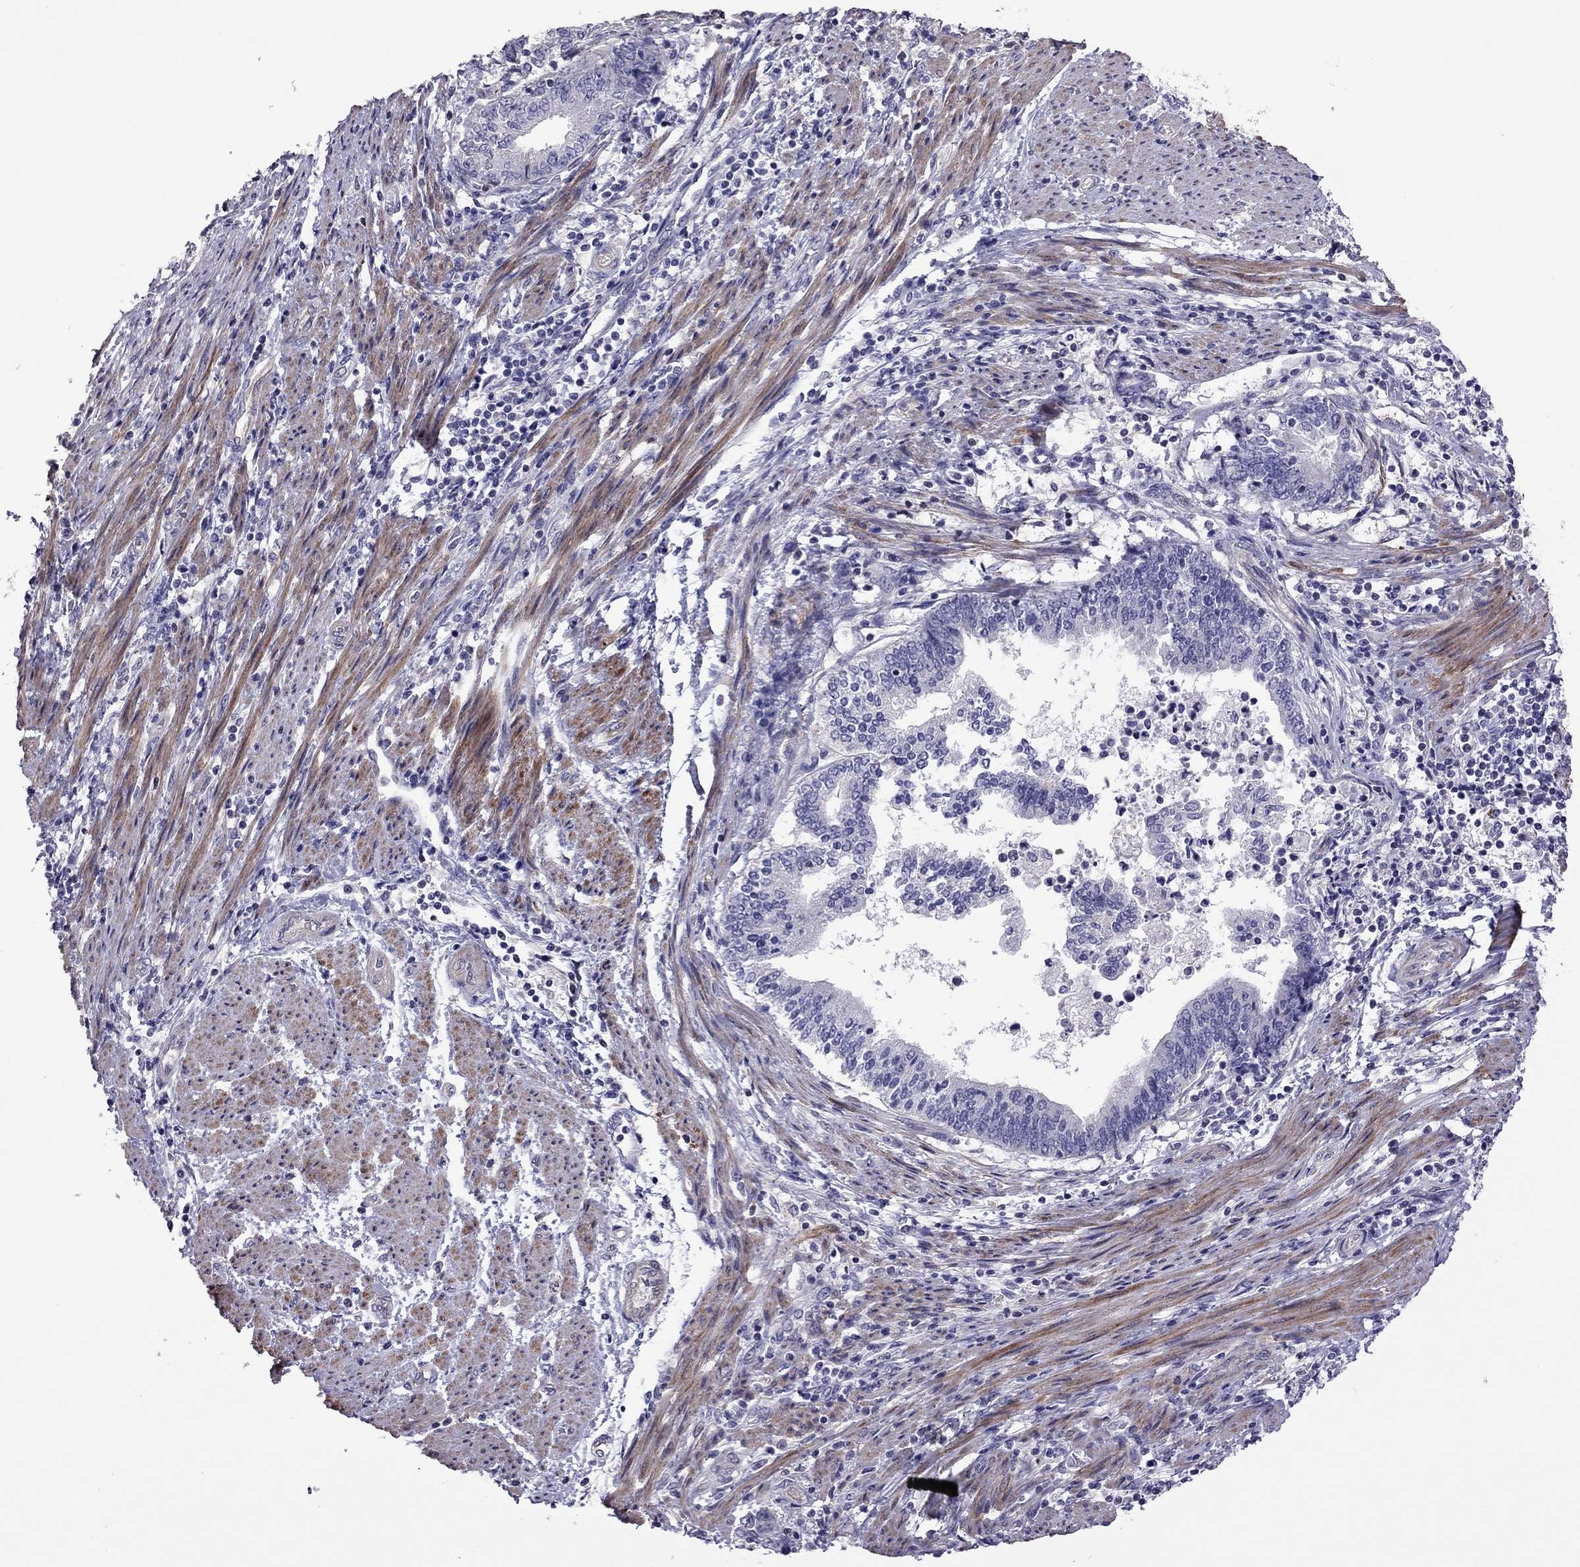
{"staining": {"intensity": "negative", "quantity": "none", "location": "none"}, "tissue": "endometrial cancer", "cell_type": "Tumor cells", "image_type": "cancer", "snomed": [{"axis": "morphology", "description": "Adenocarcinoma, NOS"}, {"axis": "topography", "description": "Endometrium"}], "caption": "This is an immunohistochemistry photomicrograph of human endometrial cancer (adenocarcinoma). There is no positivity in tumor cells.", "gene": "SLC16A8", "patient": {"sex": "female", "age": 65}}